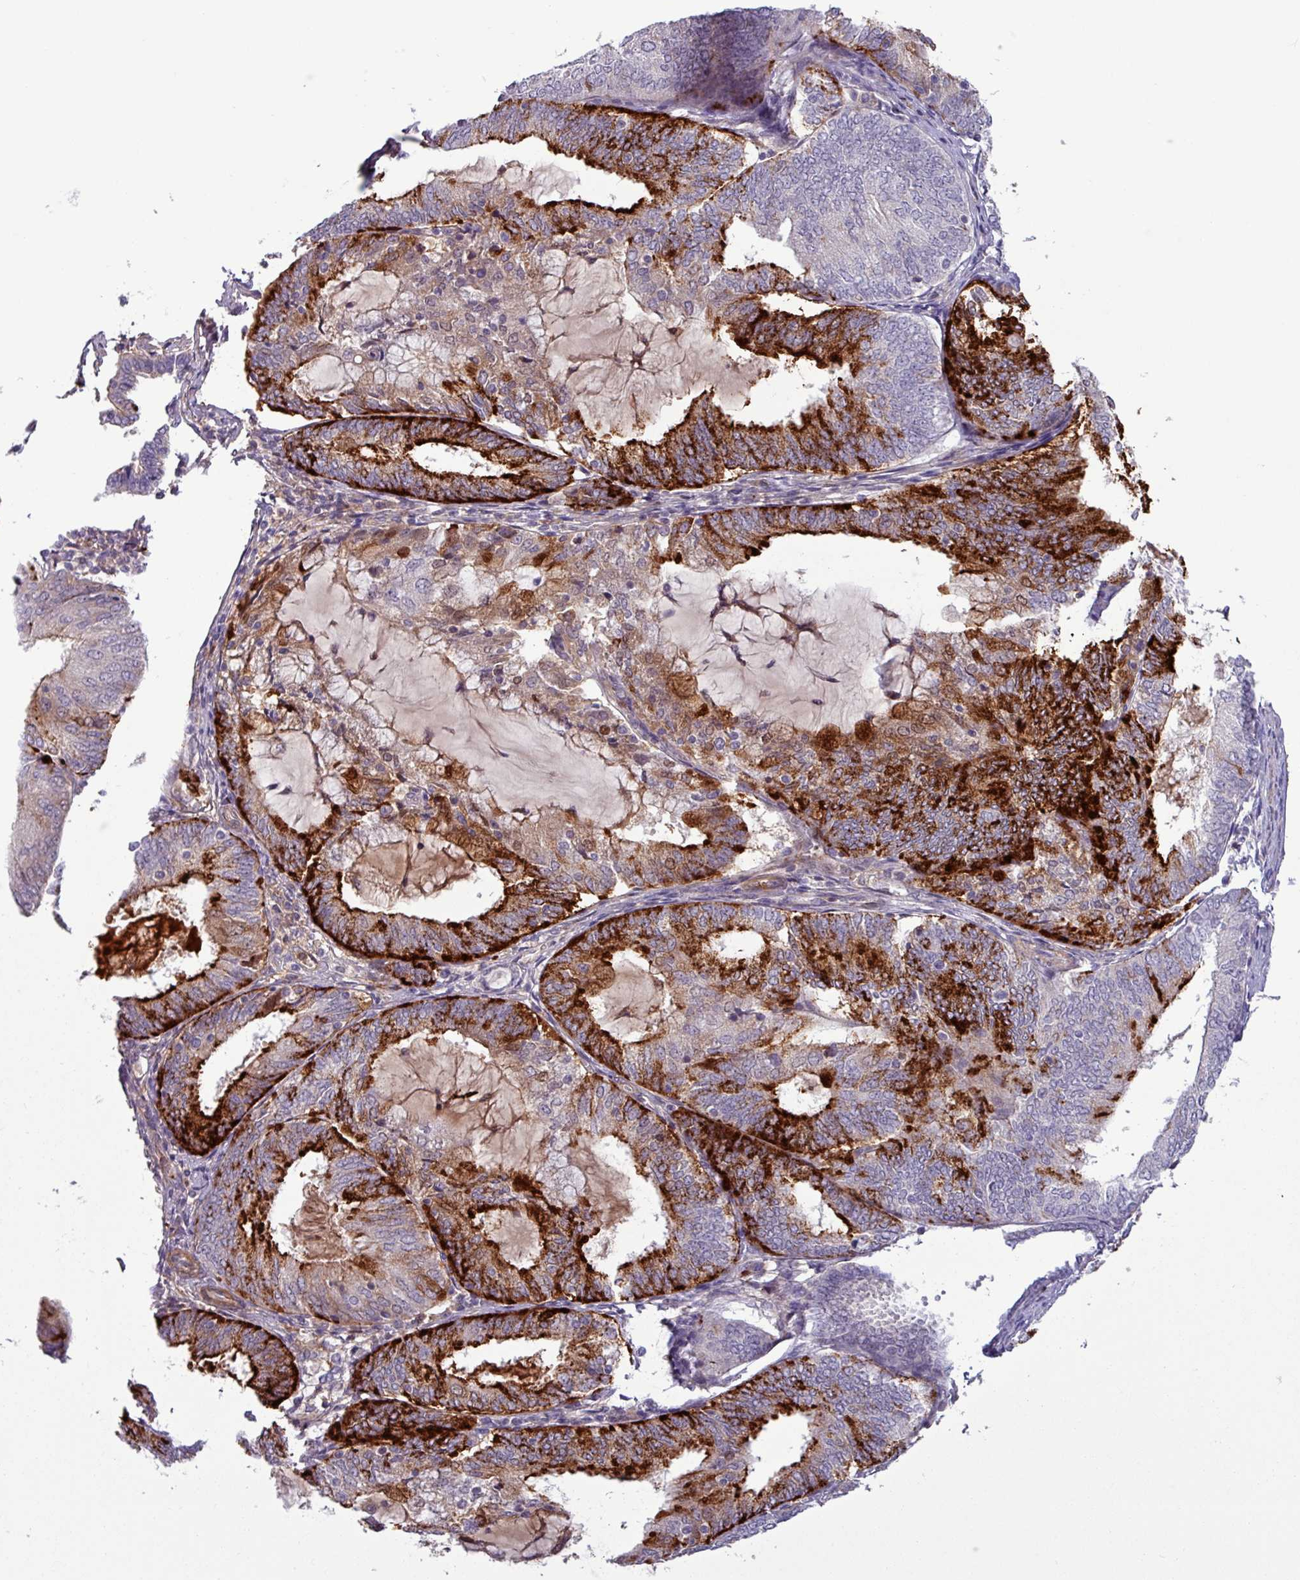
{"staining": {"intensity": "strong", "quantity": "25%-75%", "location": "cytoplasmic/membranous"}, "tissue": "endometrial cancer", "cell_type": "Tumor cells", "image_type": "cancer", "snomed": [{"axis": "morphology", "description": "Adenocarcinoma, NOS"}, {"axis": "topography", "description": "Endometrium"}], "caption": "Protein staining of endometrial adenocarcinoma tissue displays strong cytoplasmic/membranous positivity in approximately 25%-75% of tumor cells. The staining was performed using DAB, with brown indicating positive protein expression. Nuclei are stained blue with hematoxylin.", "gene": "PCED1A", "patient": {"sex": "female", "age": 81}}